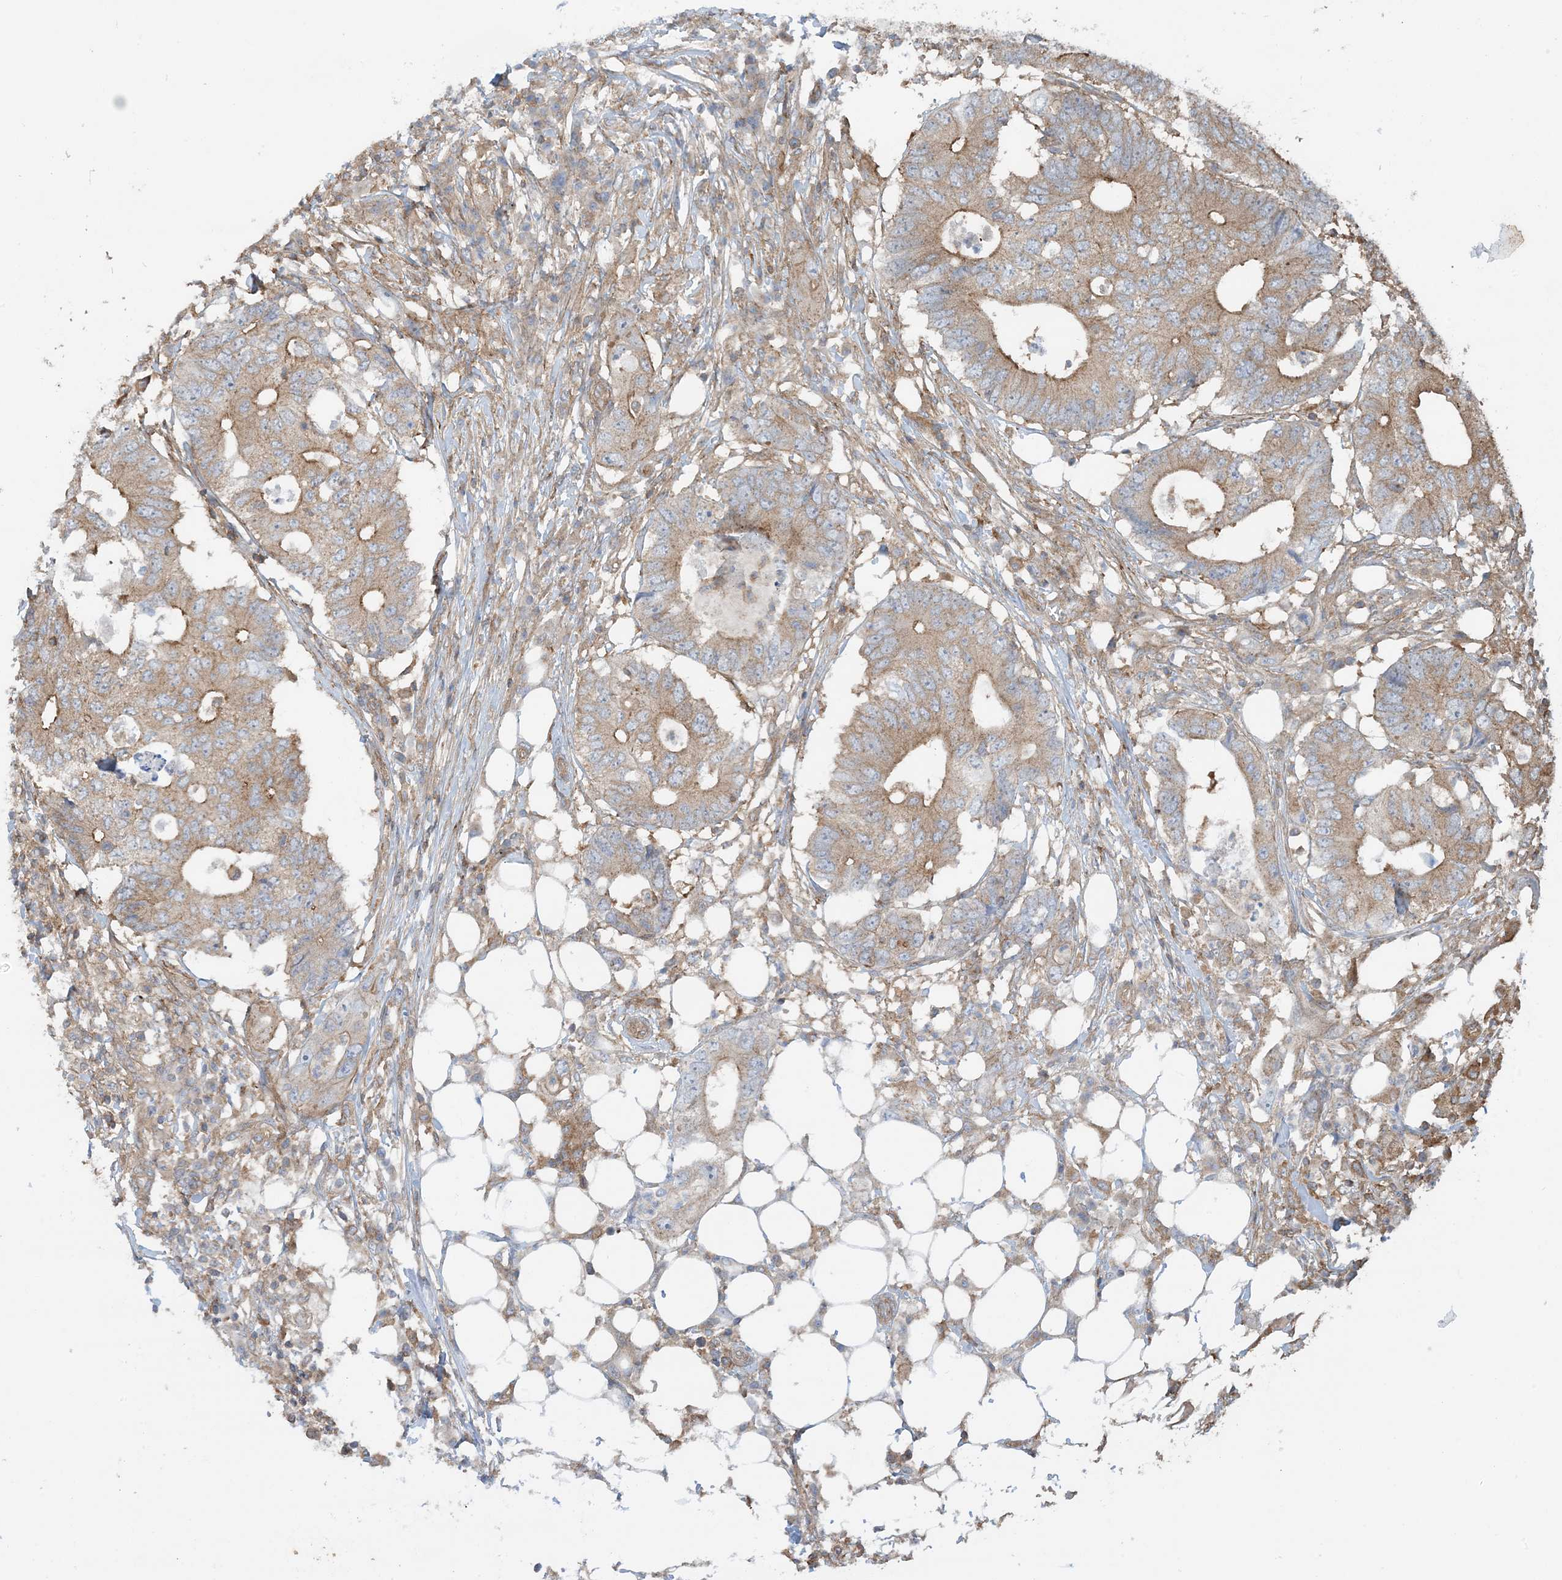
{"staining": {"intensity": "moderate", "quantity": "25%-75%", "location": "cytoplasmic/membranous"}, "tissue": "colorectal cancer", "cell_type": "Tumor cells", "image_type": "cancer", "snomed": [{"axis": "morphology", "description": "Adenocarcinoma, NOS"}, {"axis": "topography", "description": "Colon"}], "caption": "Immunohistochemical staining of colorectal adenocarcinoma exhibits medium levels of moderate cytoplasmic/membranous protein positivity in approximately 25%-75% of tumor cells.", "gene": "STAM2", "patient": {"sex": "male", "age": 71}}